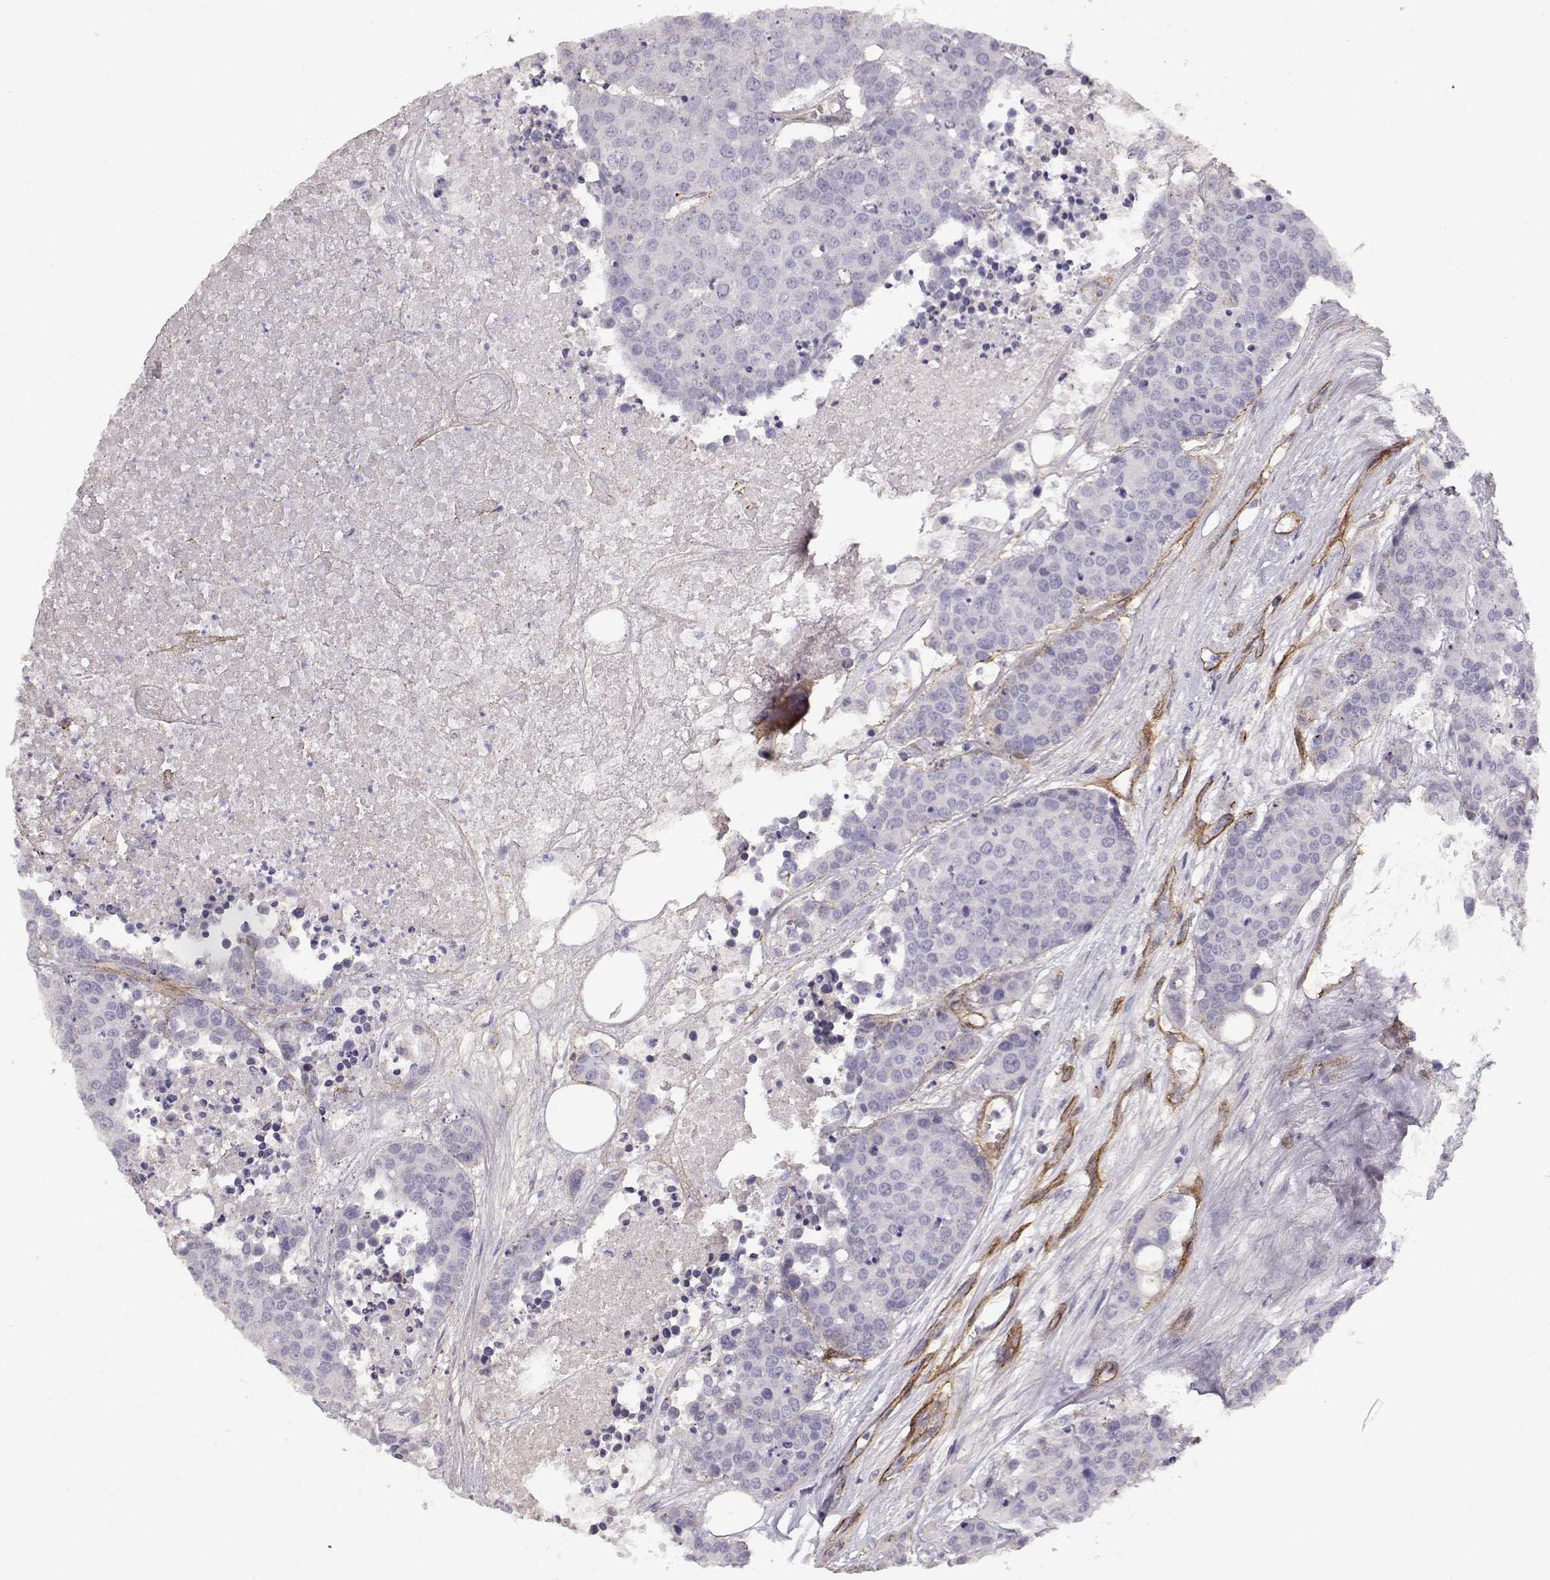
{"staining": {"intensity": "negative", "quantity": "none", "location": "none"}, "tissue": "carcinoid", "cell_type": "Tumor cells", "image_type": "cancer", "snomed": [{"axis": "morphology", "description": "Carcinoid, malignant, NOS"}, {"axis": "topography", "description": "Colon"}], "caption": "This is a image of immunohistochemistry (IHC) staining of carcinoid, which shows no positivity in tumor cells.", "gene": "LAMC1", "patient": {"sex": "male", "age": 81}}